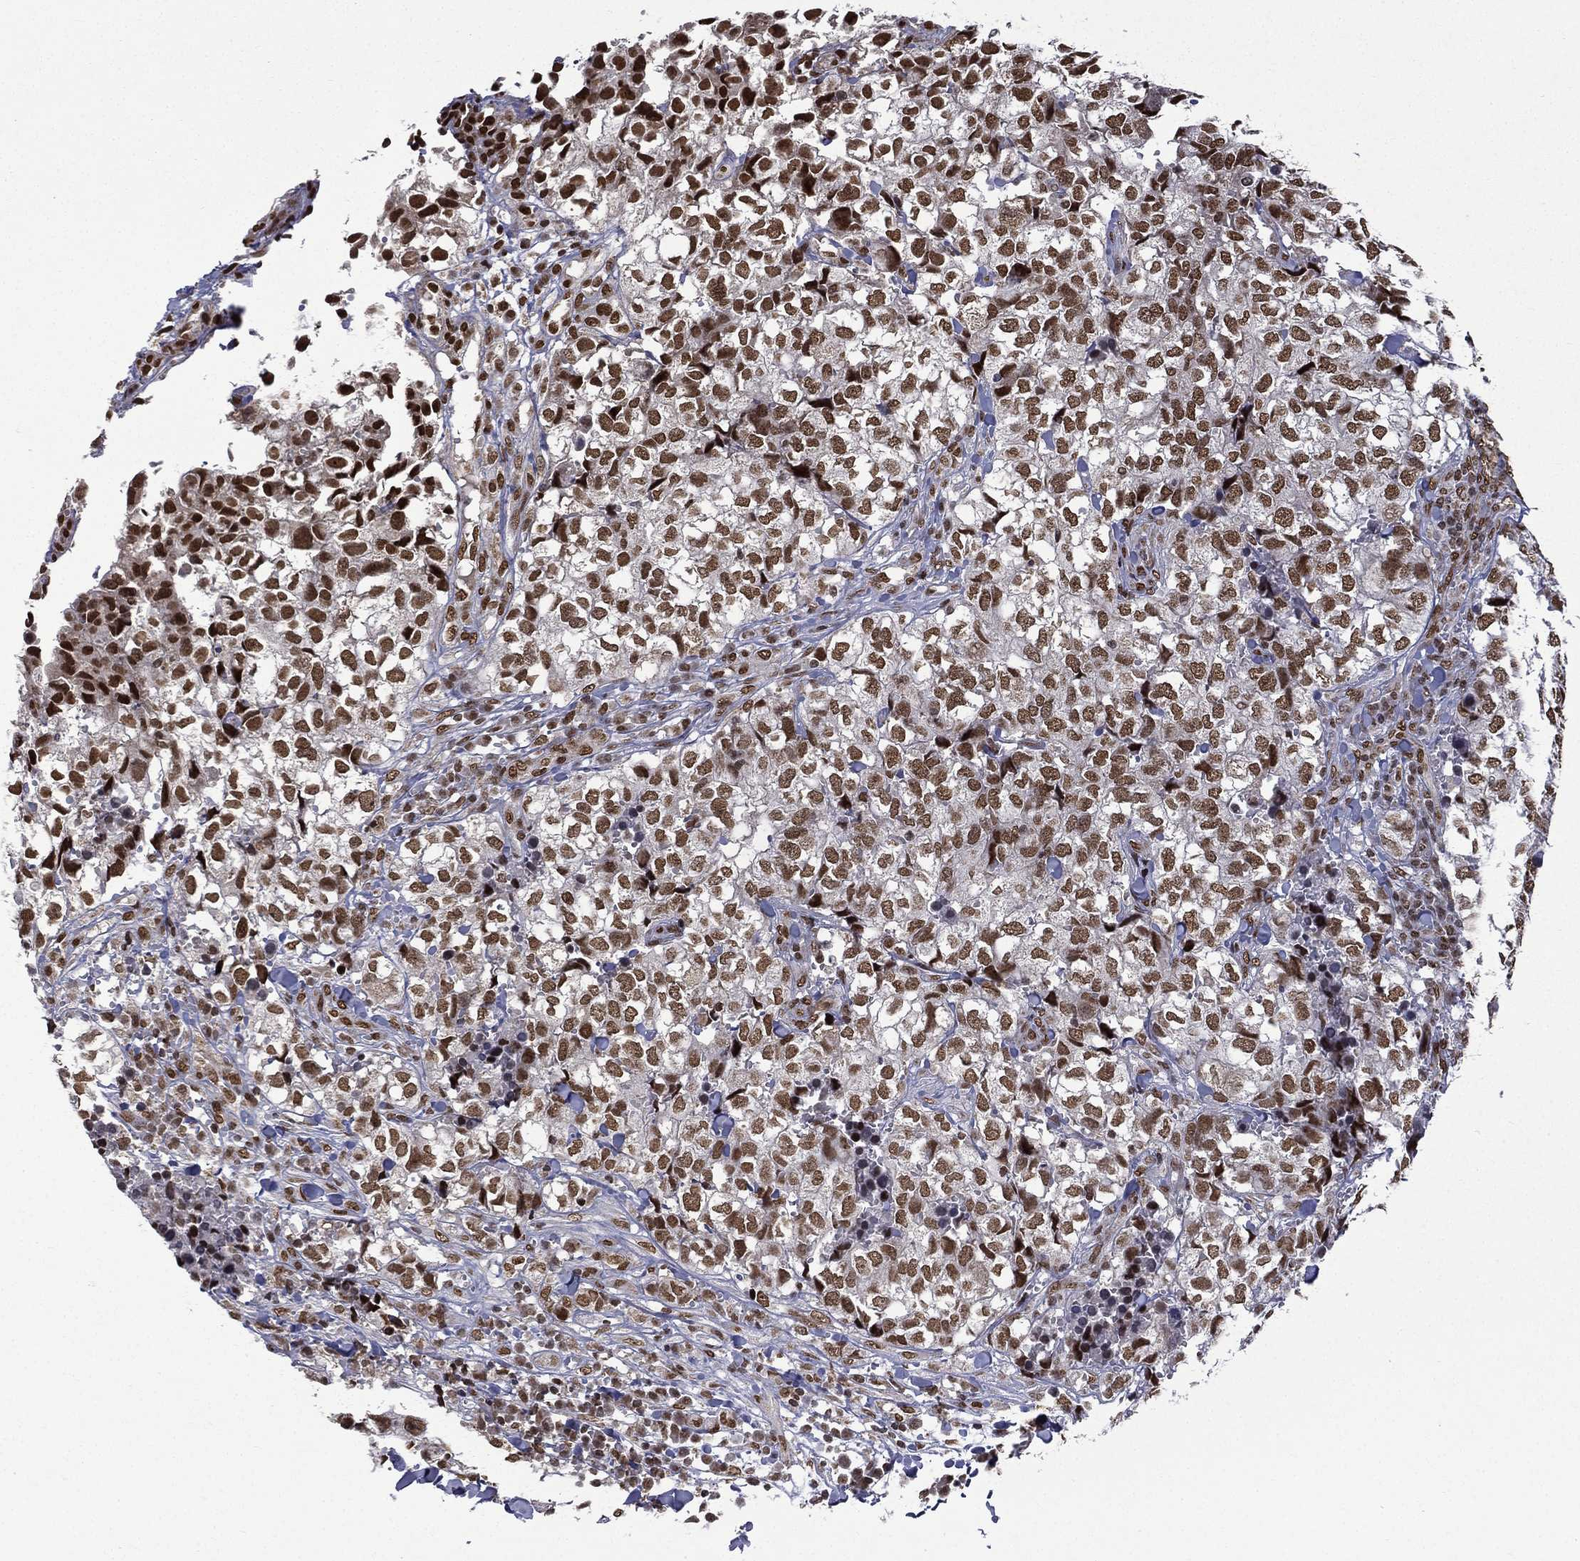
{"staining": {"intensity": "strong", "quantity": ">75%", "location": "nuclear"}, "tissue": "breast cancer", "cell_type": "Tumor cells", "image_type": "cancer", "snomed": [{"axis": "morphology", "description": "Duct carcinoma"}, {"axis": "topography", "description": "Breast"}], "caption": "High-magnification brightfield microscopy of breast infiltrating ductal carcinoma stained with DAB (brown) and counterstained with hematoxylin (blue). tumor cells exhibit strong nuclear staining is seen in about>75% of cells. Nuclei are stained in blue.", "gene": "C5orf24", "patient": {"sex": "female", "age": 30}}